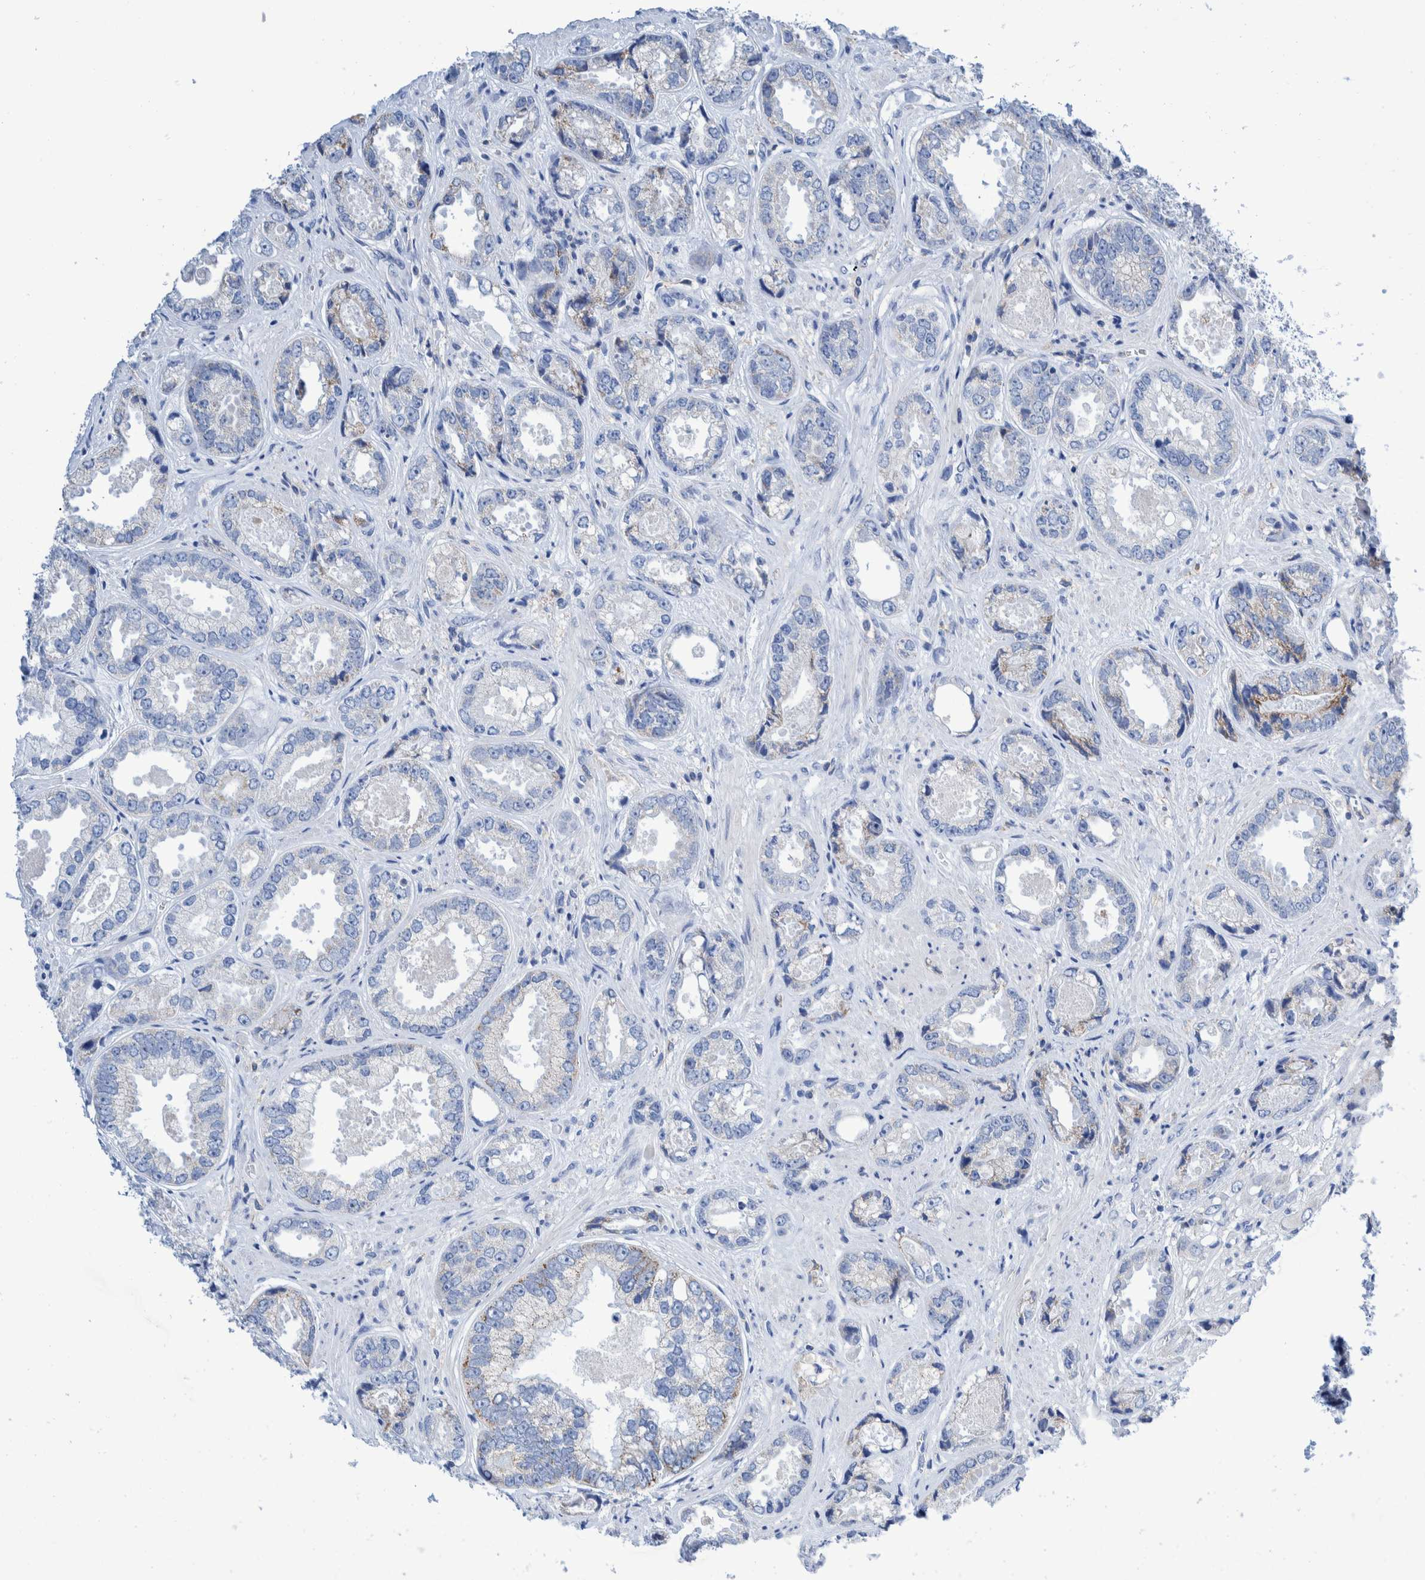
{"staining": {"intensity": "negative", "quantity": "none", "location": "none"}, "tissue": "prostate cancer", "cell_type": "Tumor cells", "image_type": "cancer", "snomed": [{"axis": "morphology", "description": "Adenocarcinoma, High grade"}, {"axis": "topography", "description": "Prostate"}], "caption": "An IHC histopathology image of prostate cancer (high-grade adenocarcinoma) is shown. There is no staining in tumor cells of prostate cancer (high-grade adenocarcinoma).", "gene": "KRT14", "patient": {"sex": "male", "age": 61}}